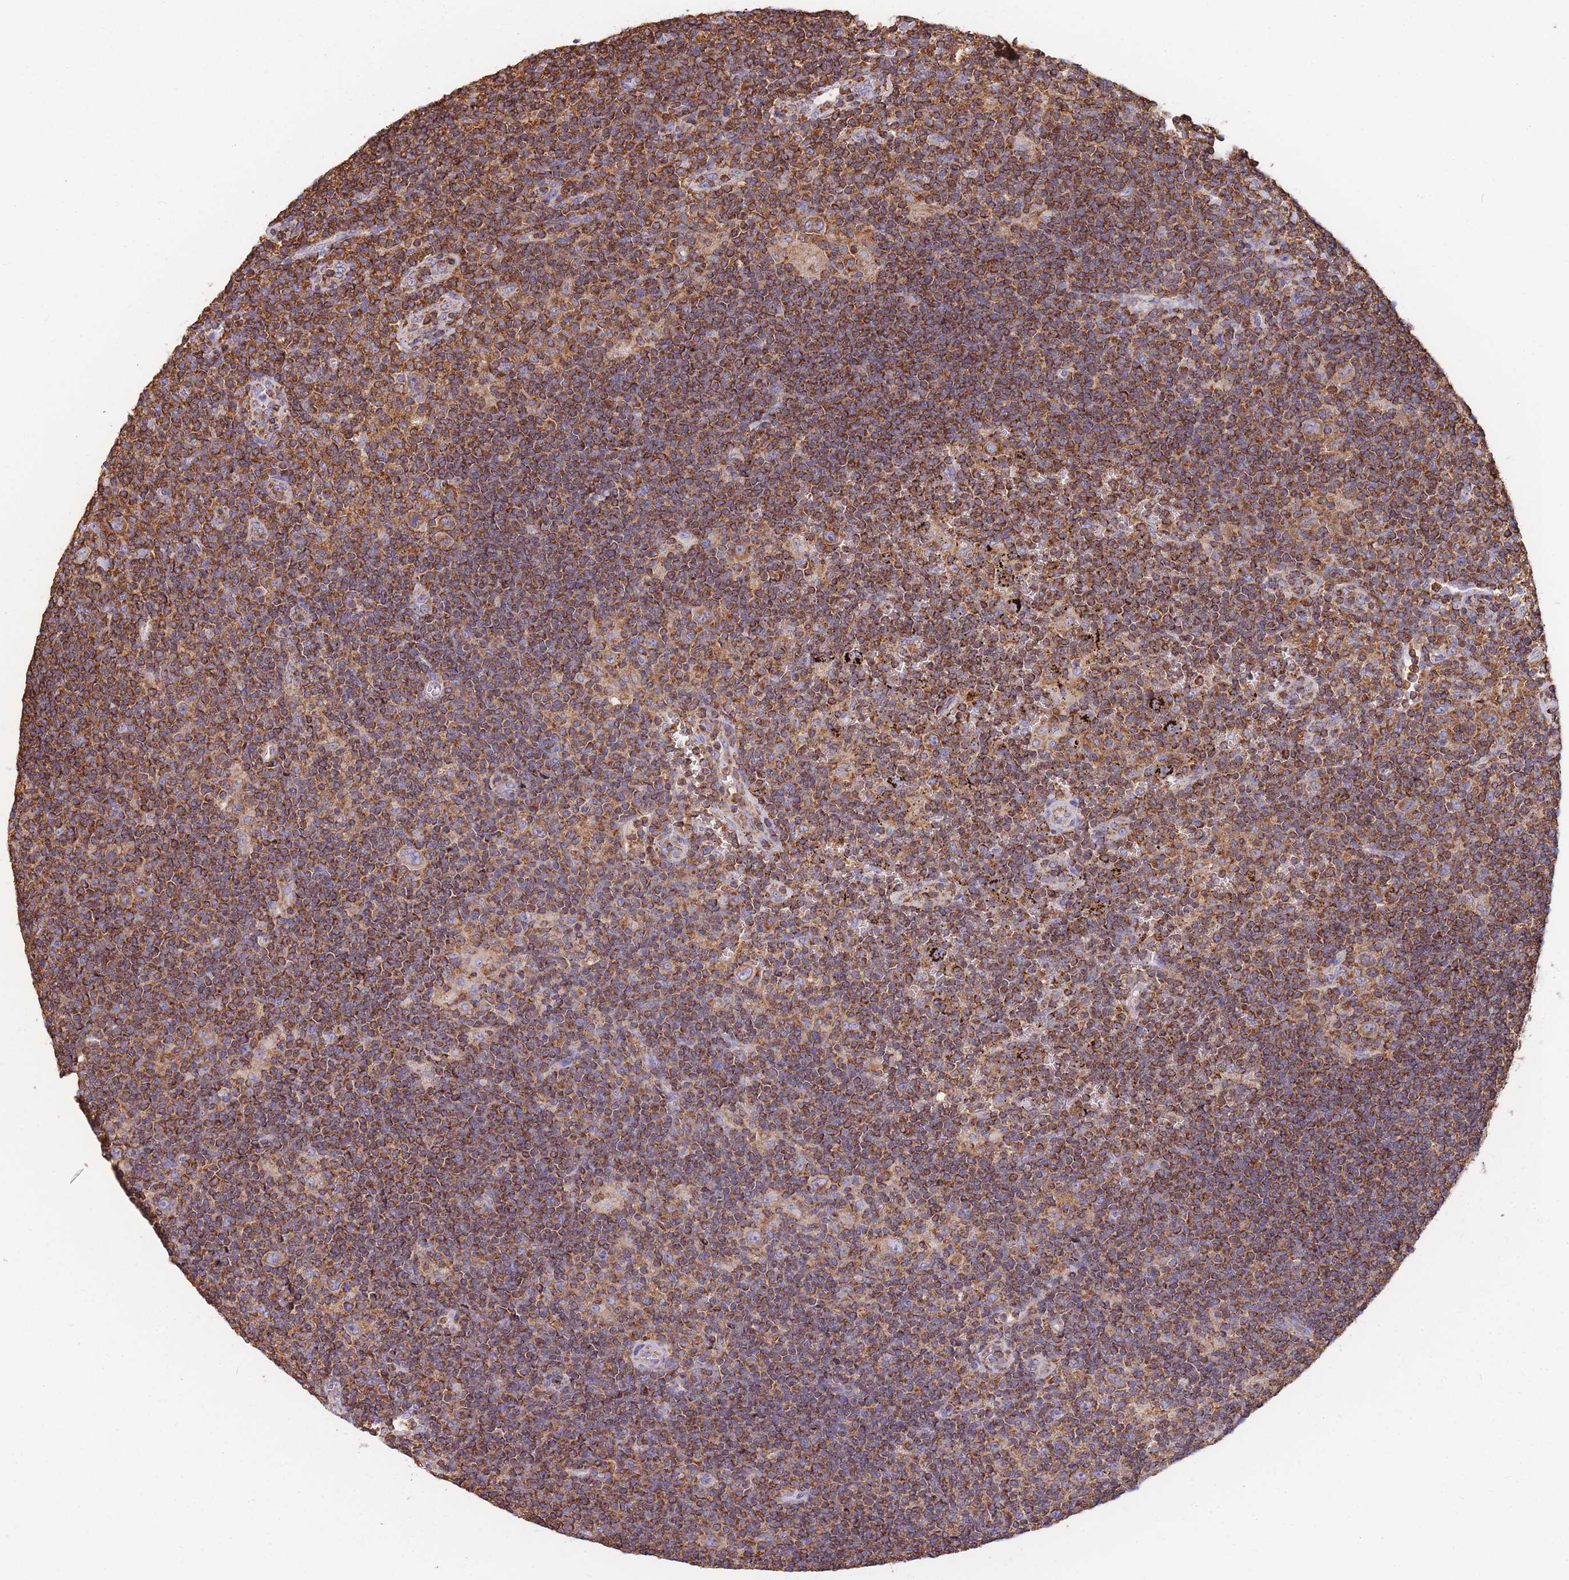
{"staining": {"intensity": "moderate", "quantity": ">75%", "location": "cytoplasmic/membranous"}, "tissue": "lymphoma", "cell_type": "Tumor cells", "image_type": "cancer", "snomed": [{"axis": "morphology", "description": "Hodgkin's disease, NOS"}, {"axis": "topography", "description": "Lymph node"}], "caption": "Immunohistochemical staining of Hodgkin's disease shows medium levels of moderate cytoplasmic/membranous expression in about >75% of tumor cells. The protein of interest is stained brown, and the nuclei are stained in blue (DAB (3,3'-diaminobenzidine) IHC with brightfield microscopy, high magnification).", "gene": "MRPL54", "patient": {"sex": "female", "age": 57}}